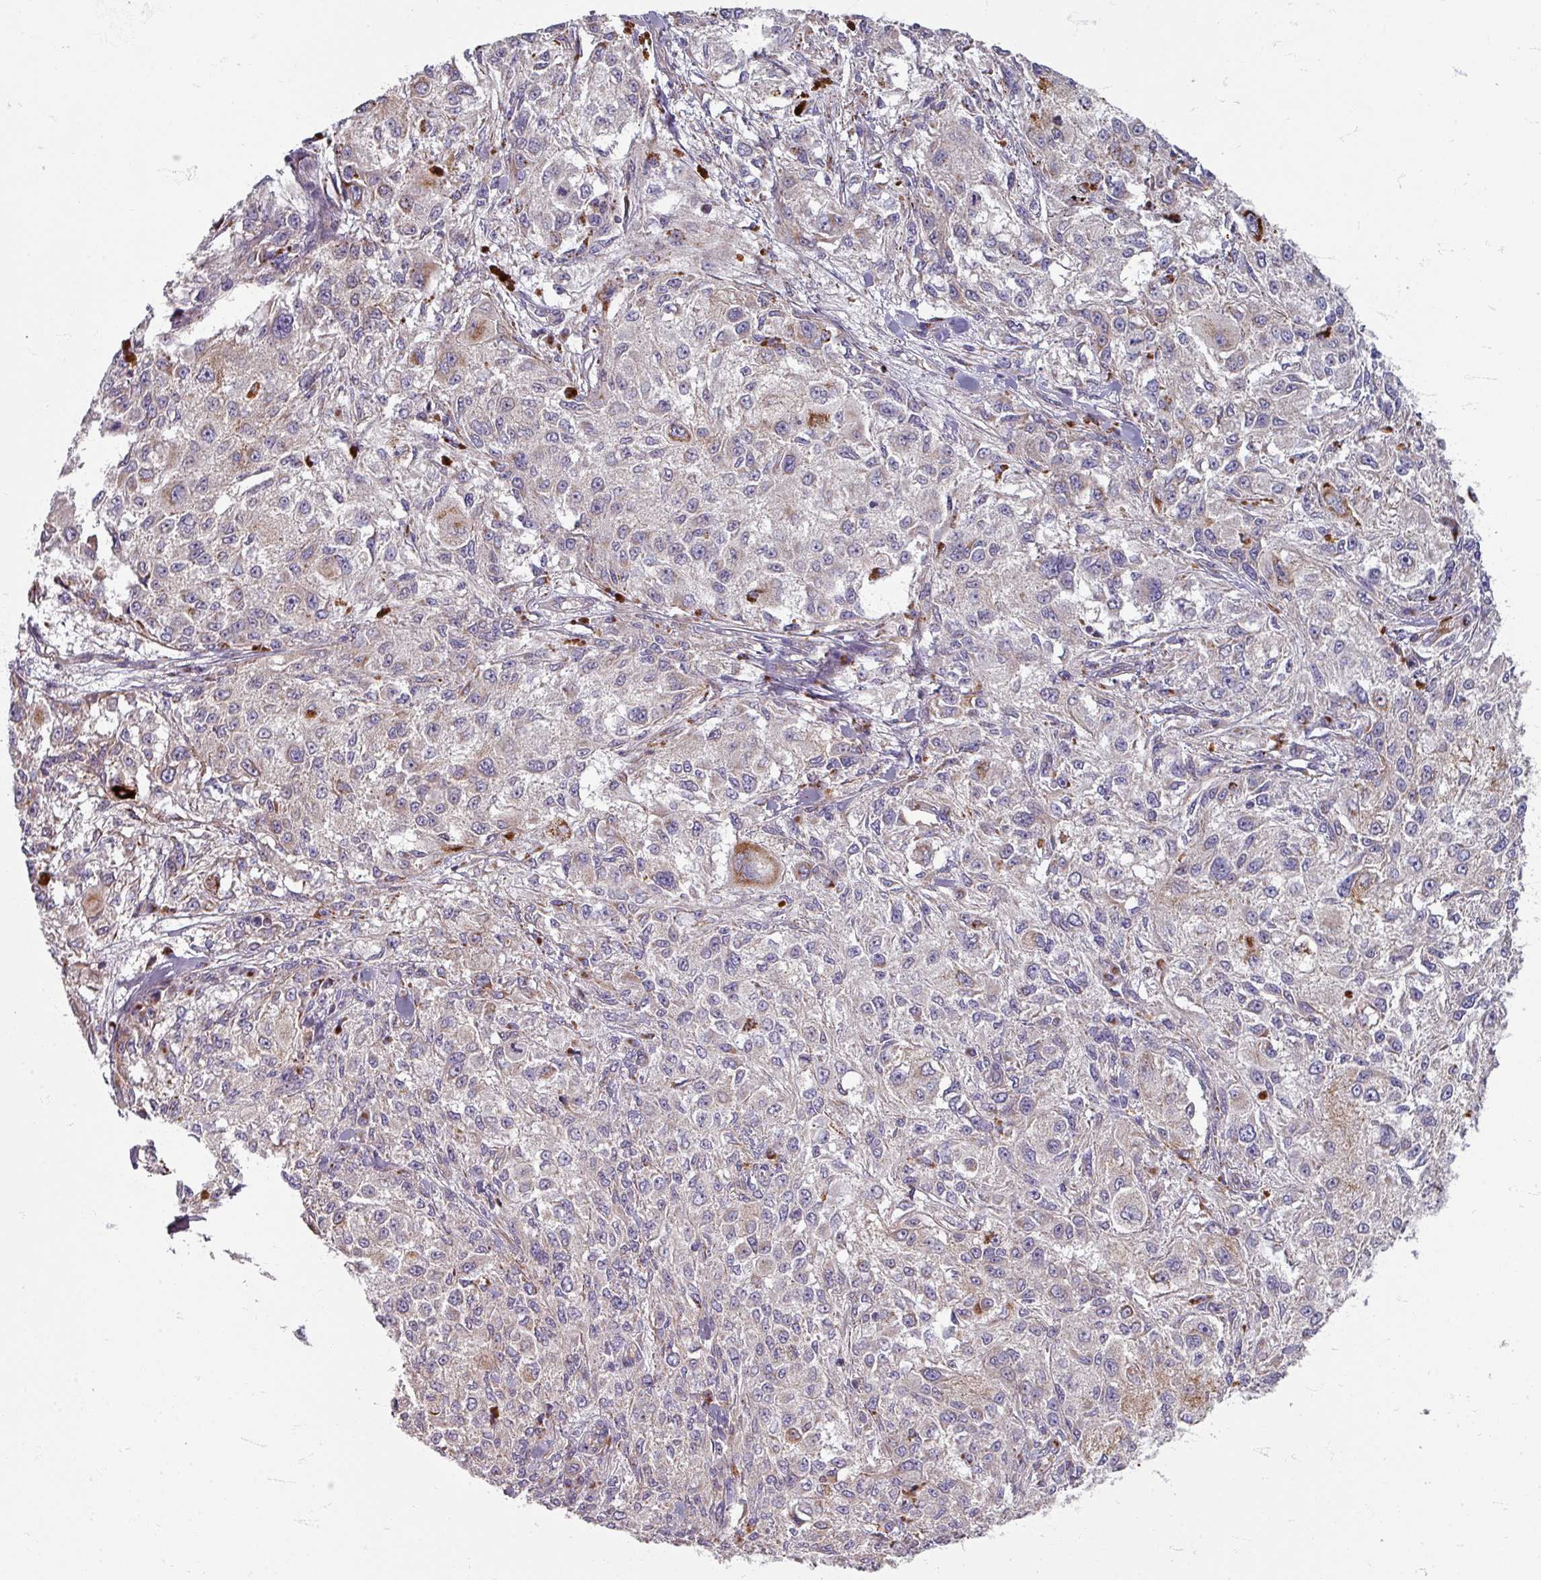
{"staining": {"intensity": "weak", "quantity": "<25%", "location": "cytoplasmic/membranous"}, "tissue": "melanoma", "cell_type": "Tumor cells", "image_type": "cancer", "snomed": [{"axis": "morphology", "description": "Necrosis, NOS"}, {"axis": "morphology", "description": "Malignant melanoma, NOS"}, {"axis": "topography", "description": "Skin"}], "caption": "Immunohistochemistry (IHC) of human malignant melanoma demonstrates no expression in tumor cells.", "gene": "GABARAPL1", "patient": {"sex": "female", "age": 87}}